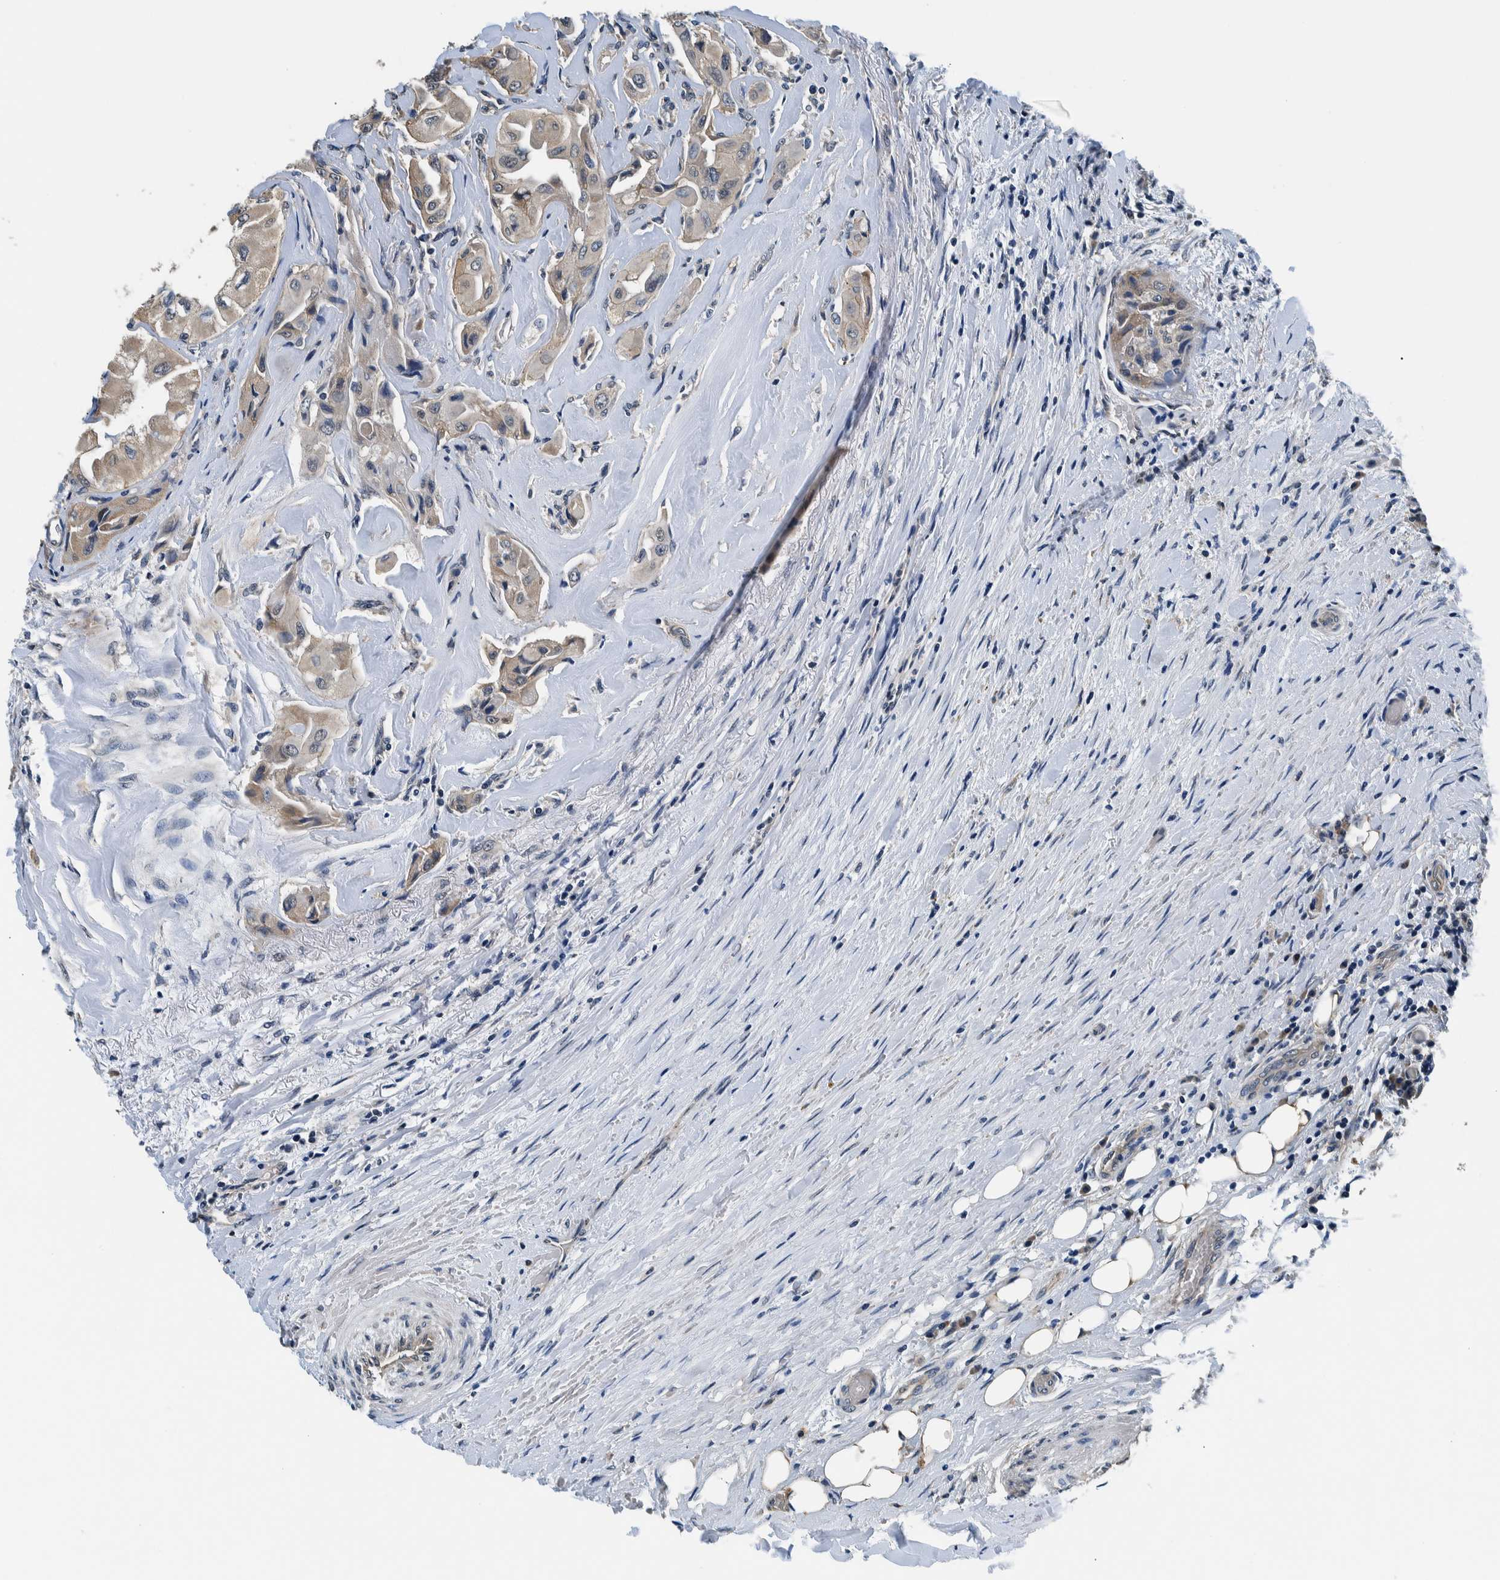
{"staining": {"intensity": "weak", "quantity": "25%-75%", "location": "cytoplasmic/membranous"}, "tissue": "thyroid cancer", "cell_type": "Tumor cells", "image_type": "cancer", "snomed": [{"axis": "morphology", "description": "Papillary adenocarcinoma, NOS"}, {"axis": "topography", "description": "Thyroid gland"}], "caption": "Thyroid cancer stained with a brown dye shows weak cytoplasmic/membranous positive positivity in approximately 25%-75% of tumor cells.", "gene": "NIBAN2", "patient": {"sex": "female", "age": 59}}